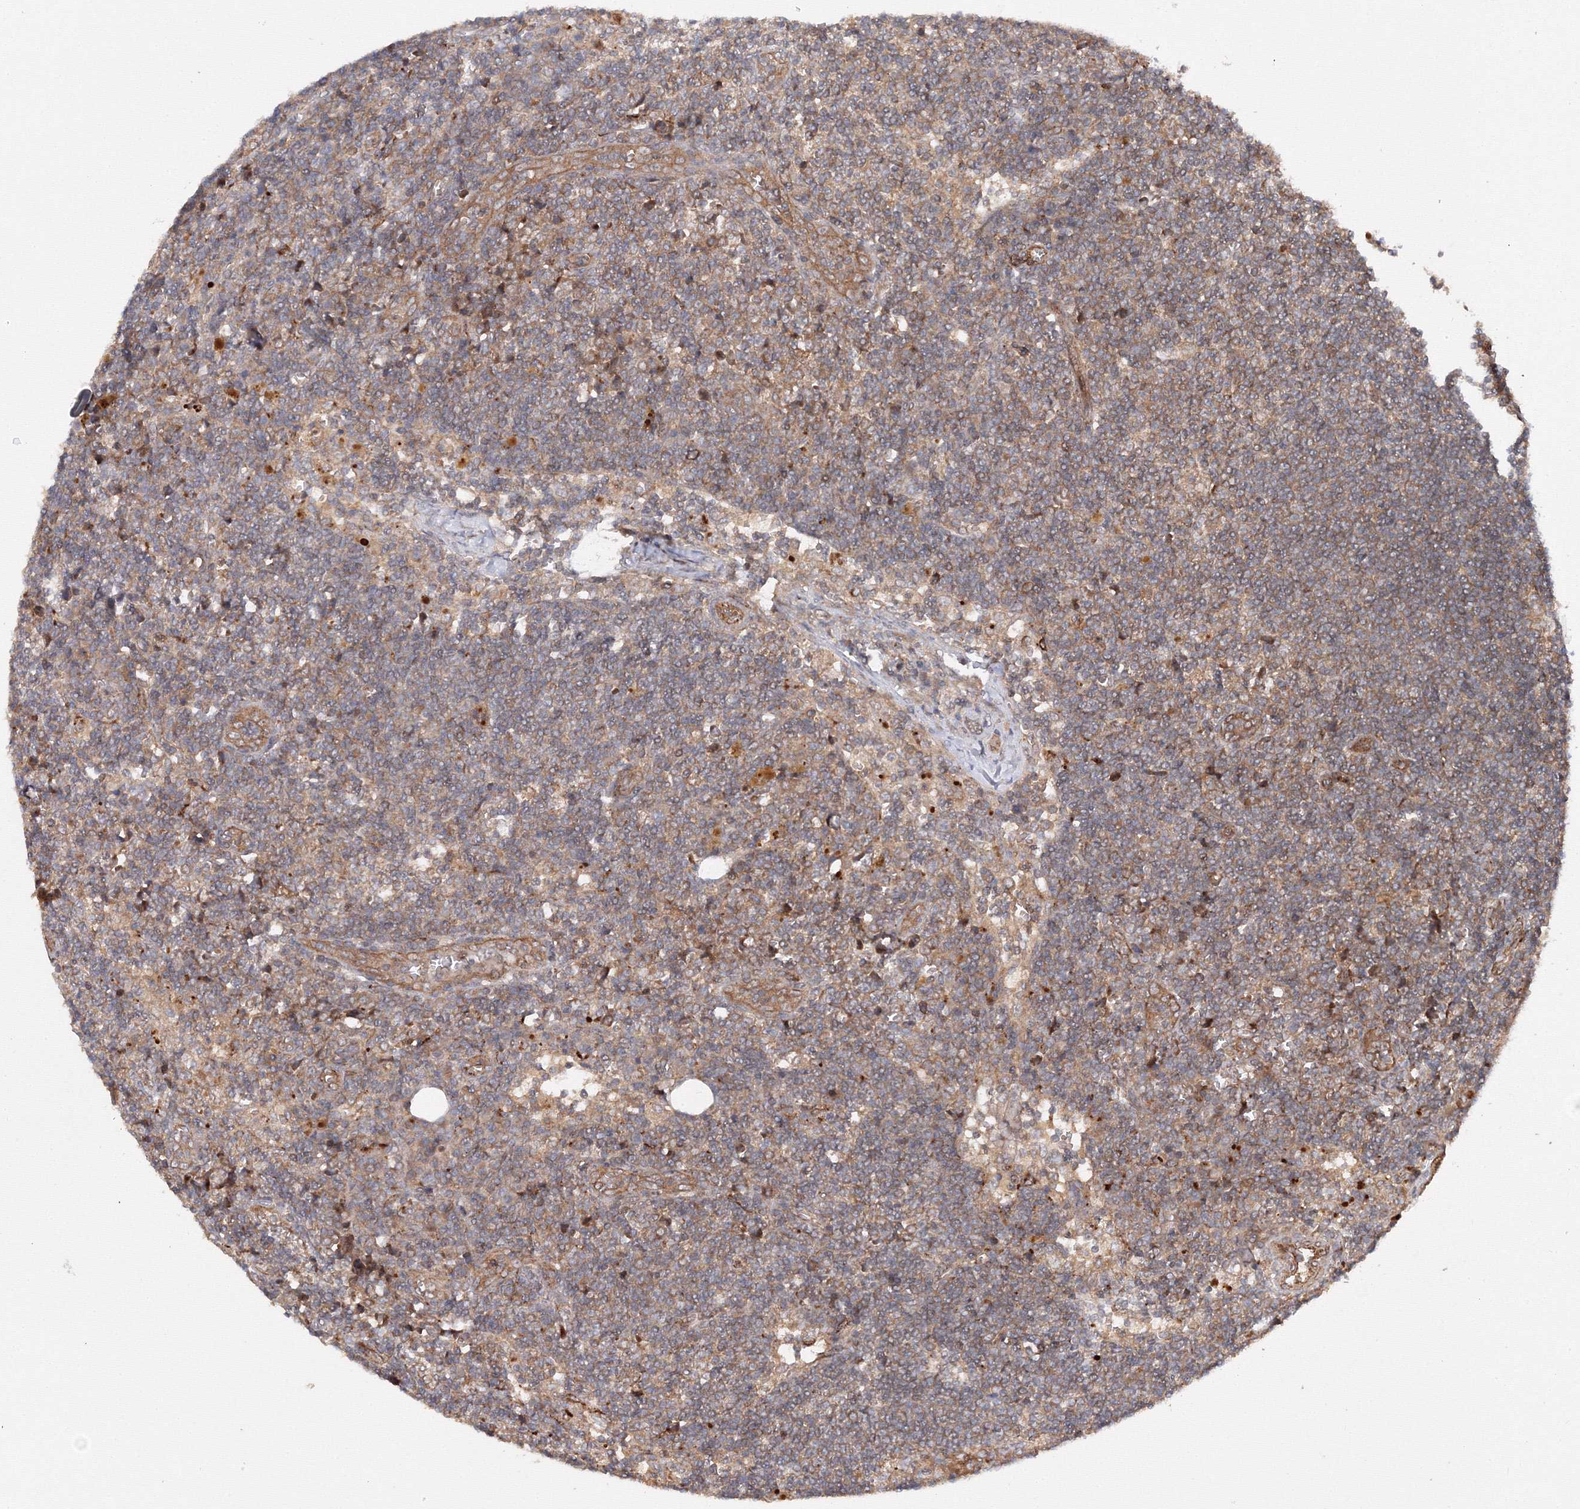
{"staining": {"intensity": "weak", "quantity": ">75%", "location": "cytoplasmic/membranous"}, "tissue": "lymph node", "cell_type": "Germinal center cells", "image_type": "normal", "snomed": [{"axis": "morphology", "description": "Normal tissue, NOS"}, {"axis": "morphology", "description": "Squamous cell carcinoma, metastatic, NOS"}, {"axis": "topography", "description": "Lymph node"}], "caption": "Immunohistochemistry staining of normal lymph node, which reveals low levels of weak cytoplasmic/membranous staining in about >75% of germinal center cells indicating weak cytoplasmic/membranous protein staining. The staining was performed using DAB (3,3'-diaminobenzidine) (brown) for protein detection and nuclei were counterstained in hematoxylin (blue).", "gene": "DCTD", "patient": {"sex": "male", "age": 73}}